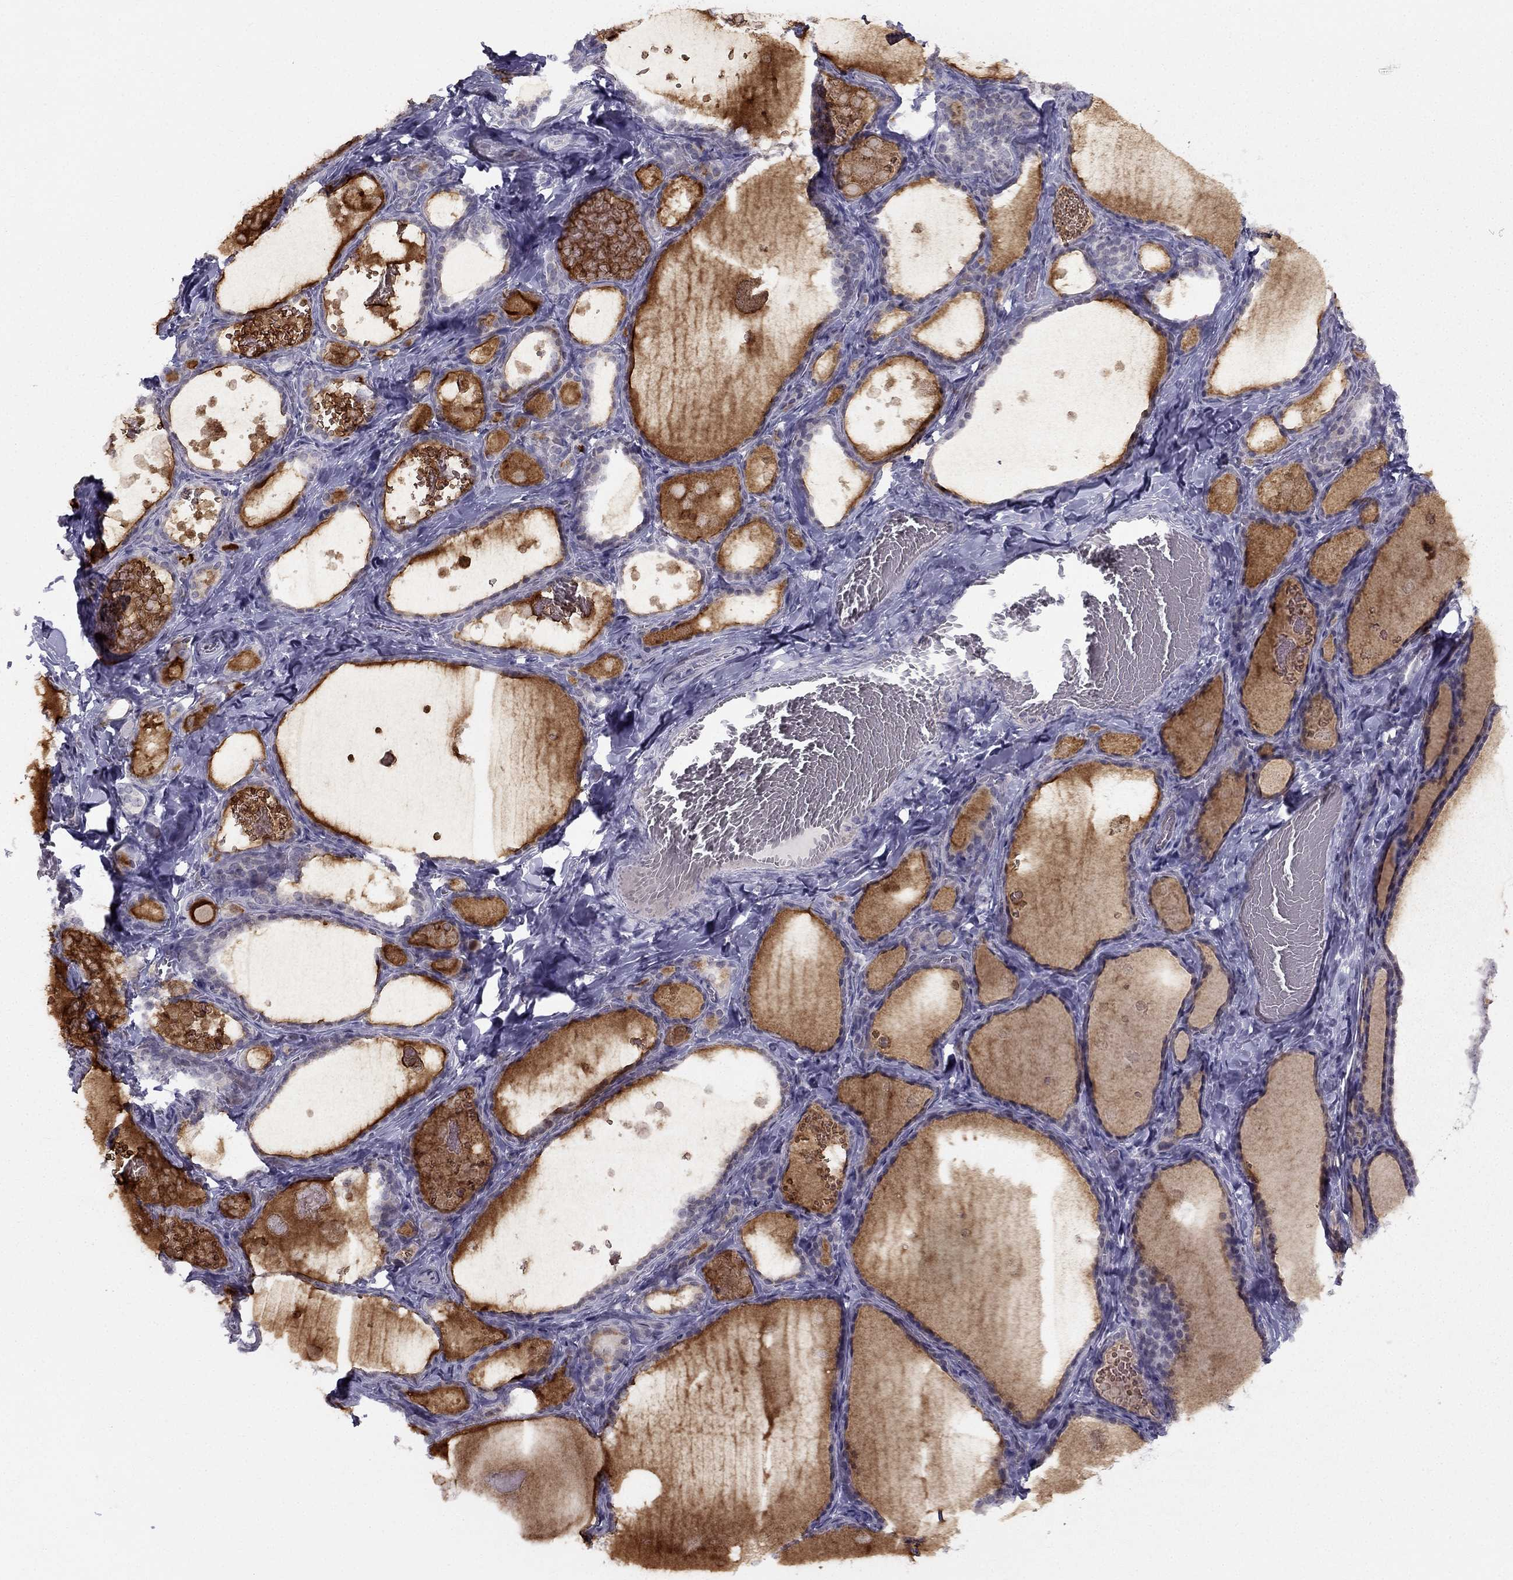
{"staining": {"intensity": "negative", "quantity": "none", "location": "none"}, "tissue": "thyroid gland", "cell_type": "Glandular cells", "image_type": "normal", "snomed": [{"axis": "morphology", "description": "Normal tissue, NOS"}, {"axis": "topography", "description": "Thyroid gland"}], "caption": "Immunohistochemistry image of normal human thyroid gland stained for a protein (brown), which displays no staining in glandular cells. (Brightfield microscopy of DAB (3,3'-diaminobenzidine) immunohistochemistry at high magnification).", "gene": "TRPS1", "patient": {"sex": "female", "age": 56}}